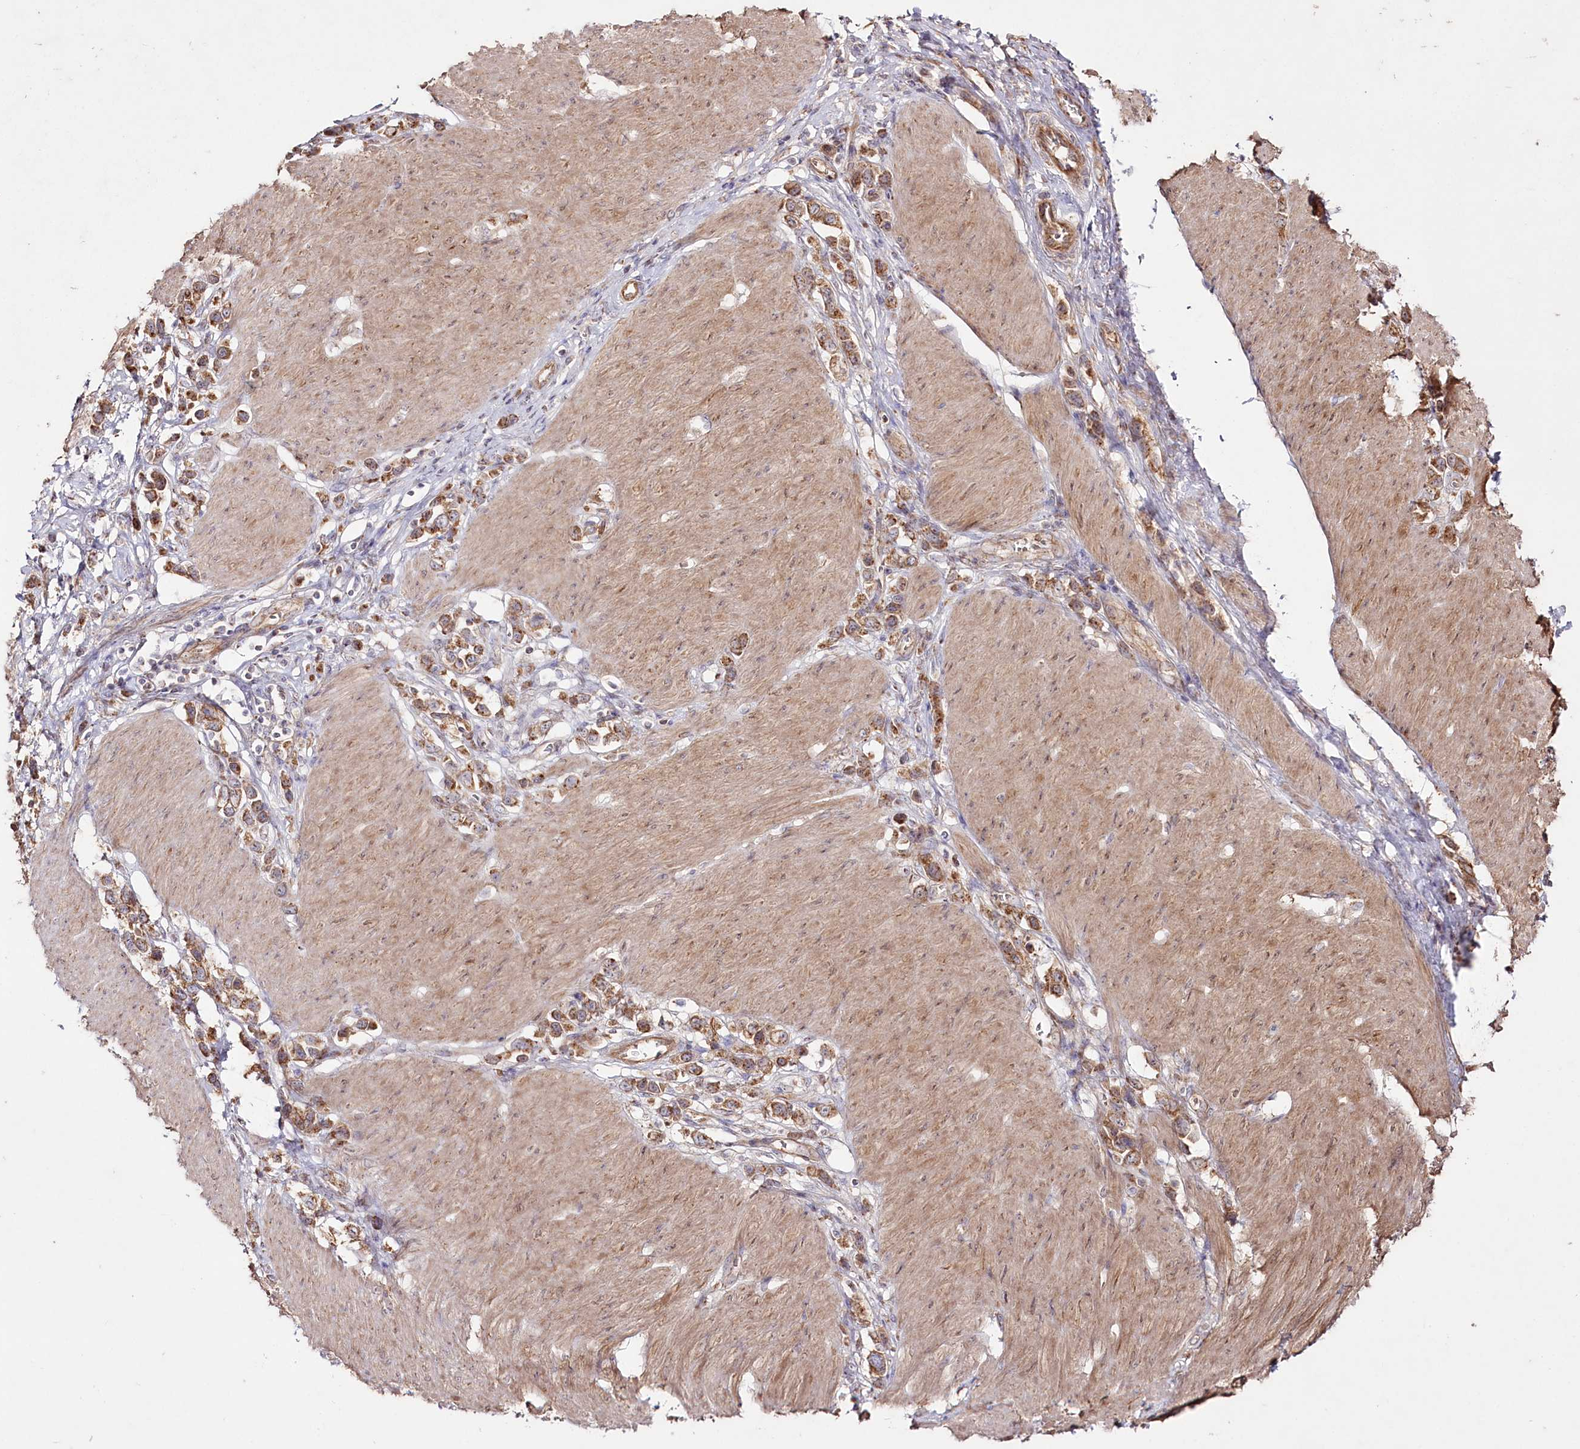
{"staining": {"intensity": "moderate", "quantity": ">75%", "location": "cytoplasmic/membranous"}, "tissue": "stomach cancer", "cell_type": "Tumor cells", "image_type": "cancer", "snomed": [{"axis": "morphology", "description": "Normal tissue, NOS"}, {"axis": "morphology", "description": "Adenocarcinoma, NOS"}, {"axis": "topography", "description": "Stomach, upper"}, {"axis": "topography", "description": "Stomach"}], "caption": "This histopathology image exhibits stomach adenocarcinoma stained with immunohistochemistry to label a protein in brown. The cytoplasmic/membranous of tumor cells show moderate positivity for the protein. Nuclei are counter-stained blue.", "gene": "REXO2", "patient": {"sex": "female", "age": 65}}